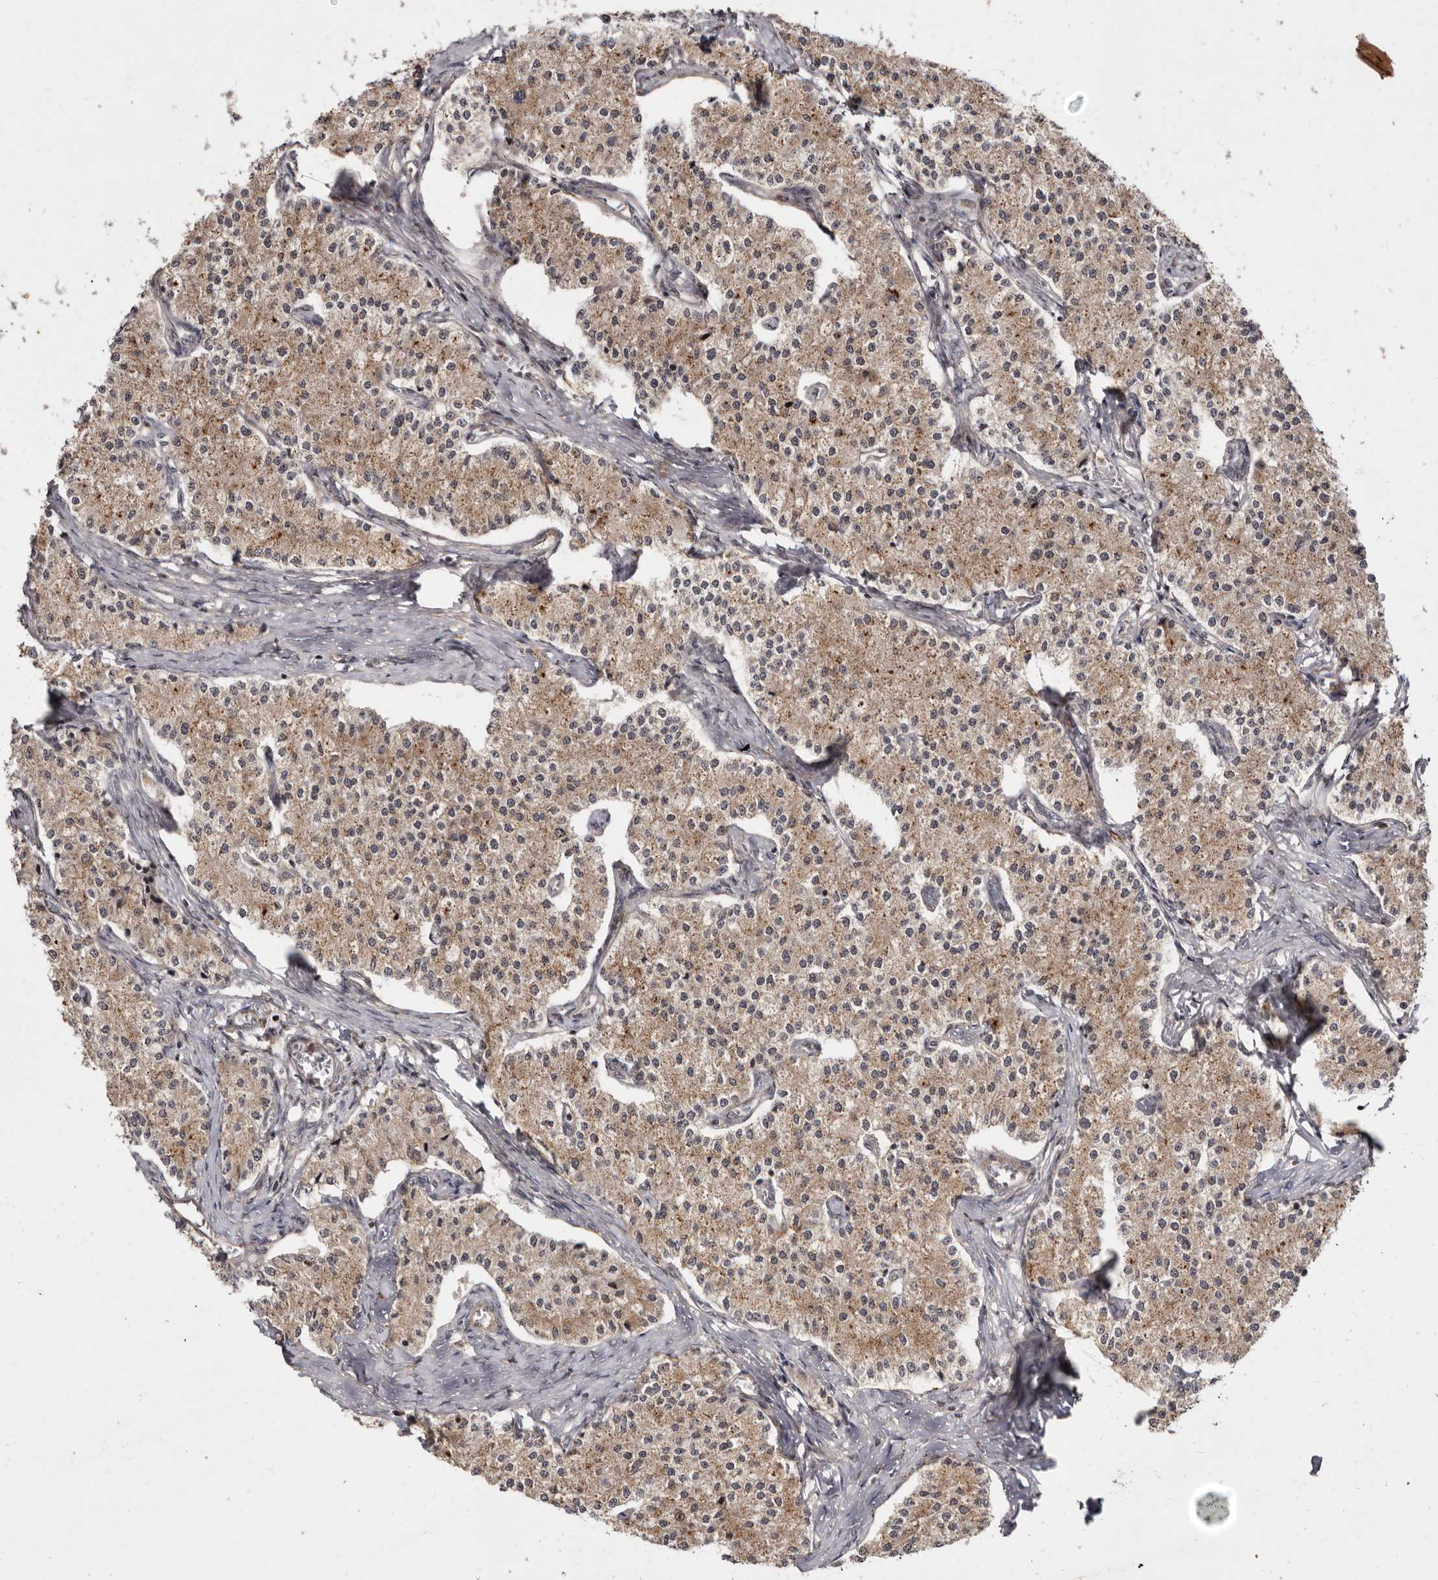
{"staining": {"intensity": "moderate", "quantity": ">75%", "location": "cytoplasmic/membranous"}, "tissue": "carcinoid", "cell_type": "Tumor cells", "image_type": "cancer", "snomed": [{"axis": "morphology", "description": "Carcinoid, malignant, NOS"}, {"axis": "topography", "description": "Colon"}], "caption": "DAB (3,3'-diaminobenzidine) immunohistochemical staining of carcinoid exhibits moderate cytoplasmic/membranous protein staining in about >75% of tumor cells.", "gene": "ZNF326", "patient": {"sex": "female", "age": 52}}